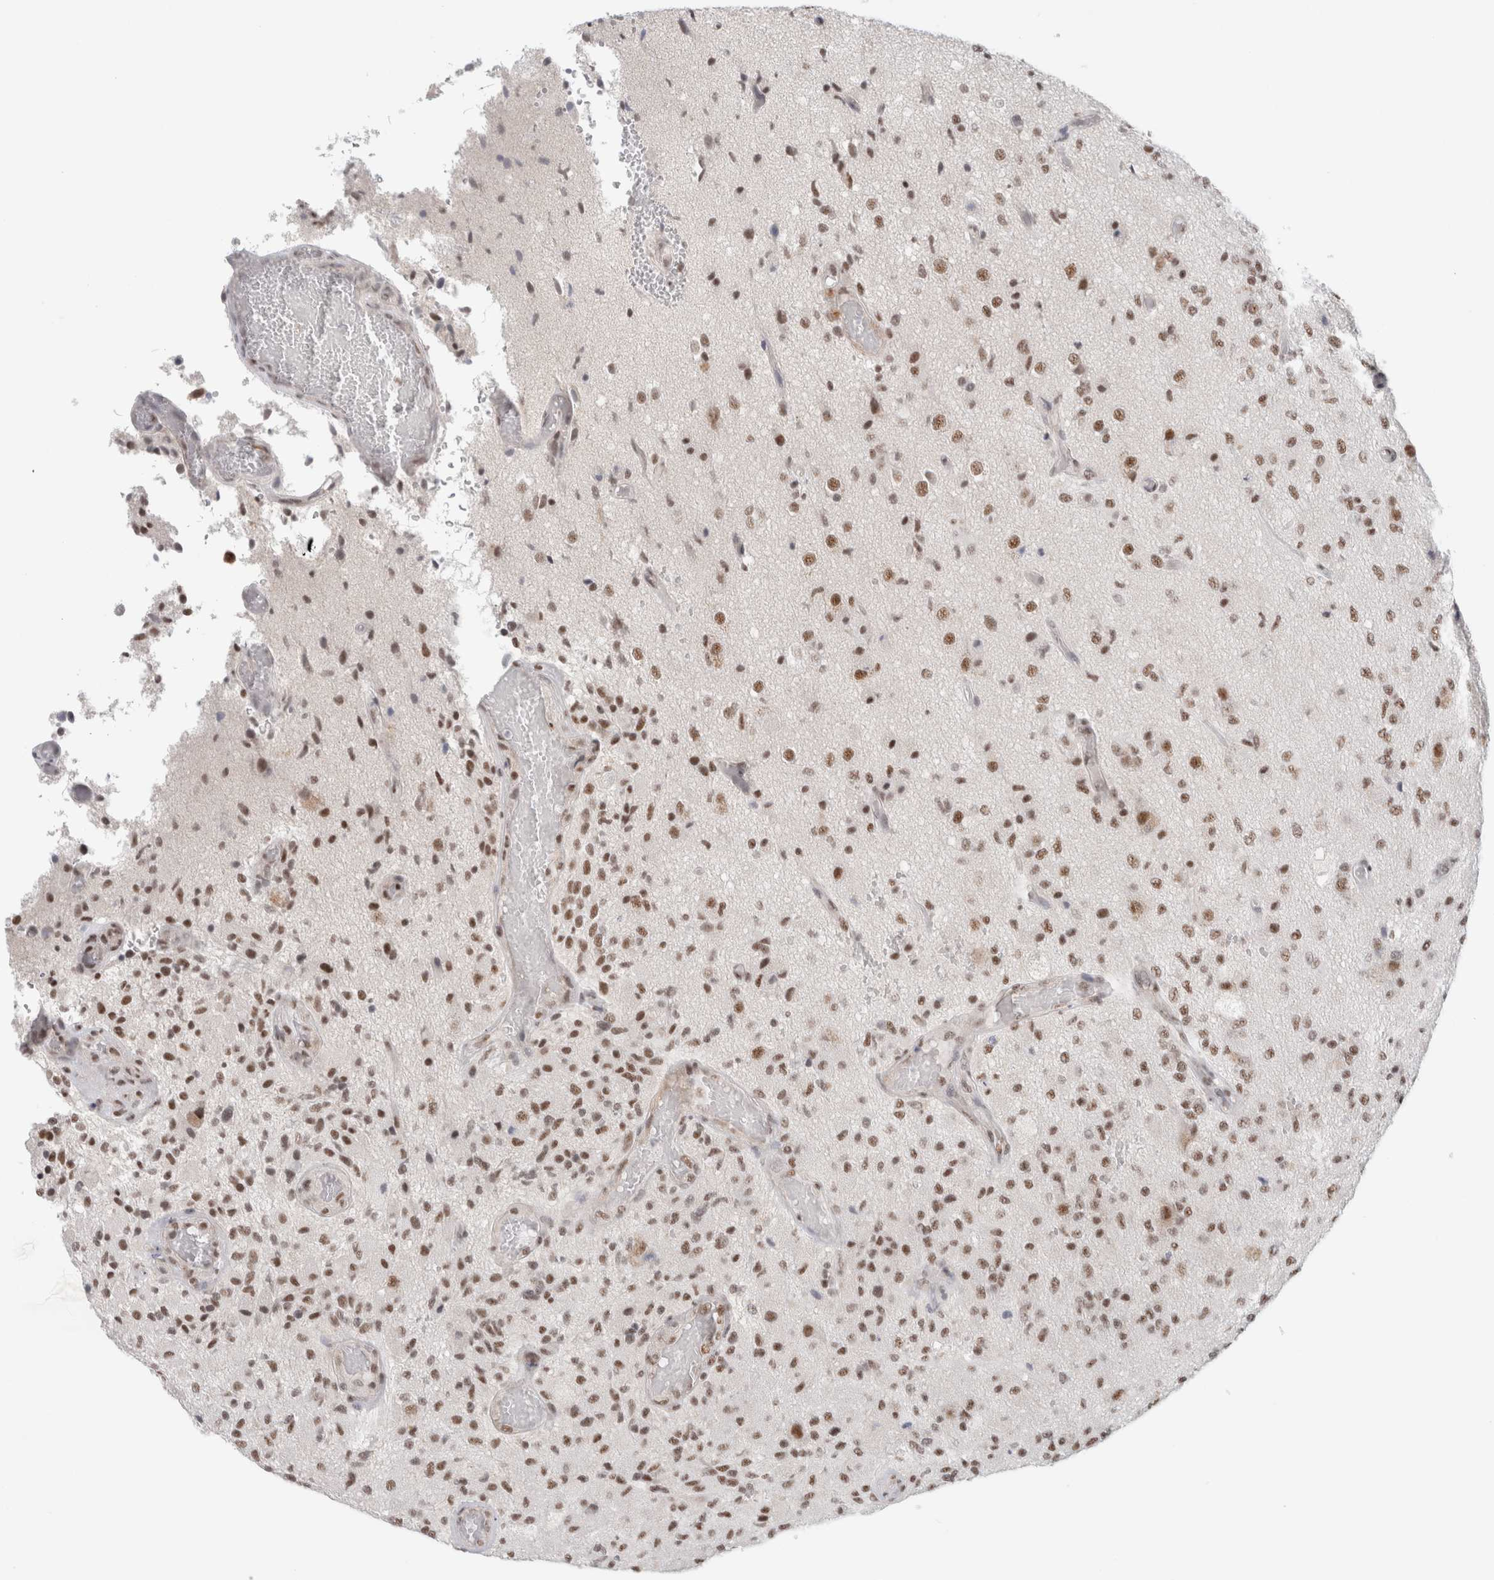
{"staining": {"intensity": "moderate", "quantity": ">75%", "location": "nuclear"}, "tissue": "glioma", "cell_type": "Tumor cells", "image_type": "cancer", "snomed": [{"axis": "morphology", "description": "Normal tissue, NOS"}, {"axis": "morphology", "description": "Glioma, malignant, High grade"}, {"axis": "topography", "description": "Cerebral cortex"}], "caption": "Immunohistochemical staining of human malignant high-grade glioma shows medium levels of moderate nuclear staining in about >75% of tumor cells. Using DAB (3,3'-diaminobenzidine) (brown) and hematoxylin (blue) stains, captured at high magnification using brightfield microscopy.", "gene": "TRMT12", "patient": {"sex": "male", "age": 77}}